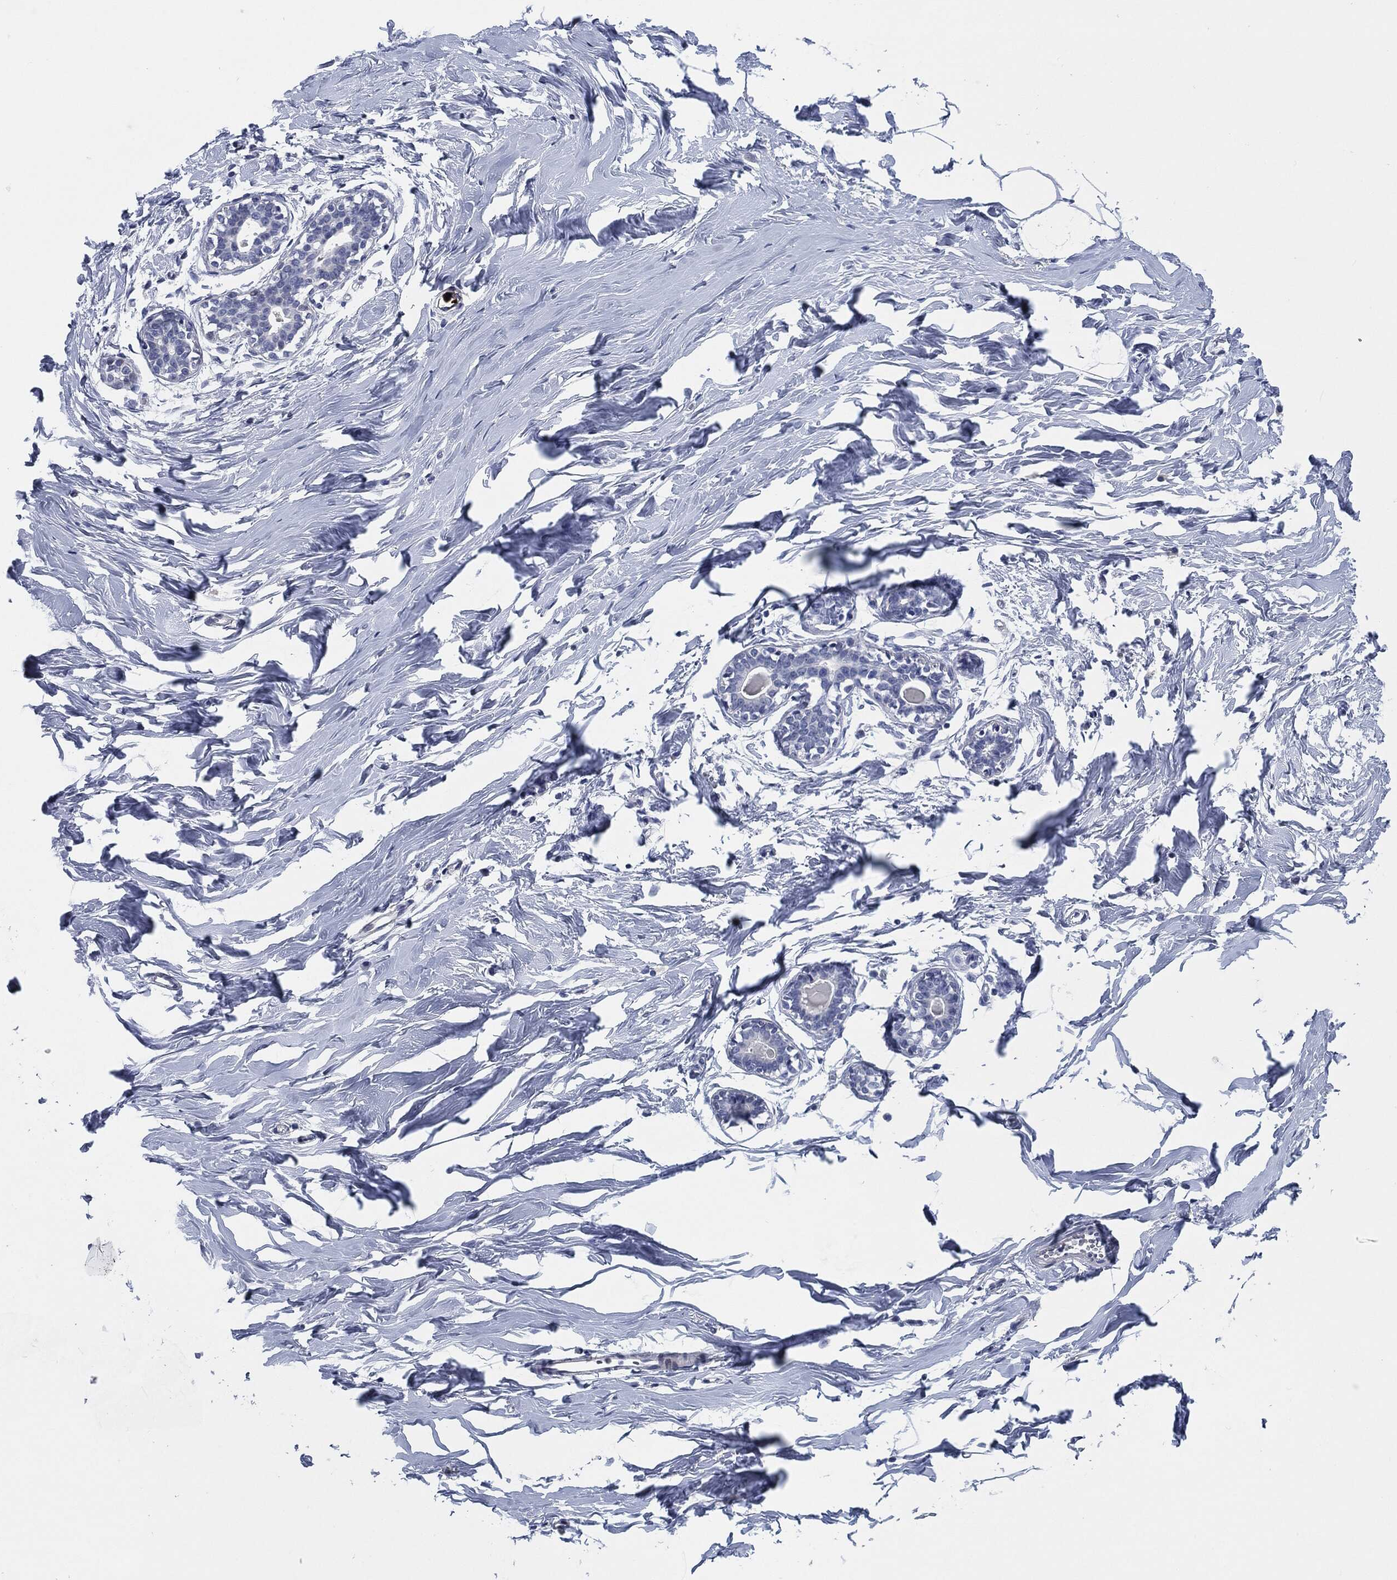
{"staining": {"intensity": "negative", "quantity": "none", "location": "none"}, "tissue": "breast", "cell_type": "Adipocytes", "image_type": "normal", "snomed": [{"axis": "morphology", "description": "Normal tissue, NOS"}, {"axis": "morphology", "description": "Lobular carcinoma, in situ"}, {"axis": "topography", "description": "Breast"}], "caption": "High power microscopy photomicrograph of an immunohistochemistry histopathology image of unremarkable breast, revealing no significant staining in adipocytes.", "gene": "MPO", "patient": {"sex": "female", "age": 35}}